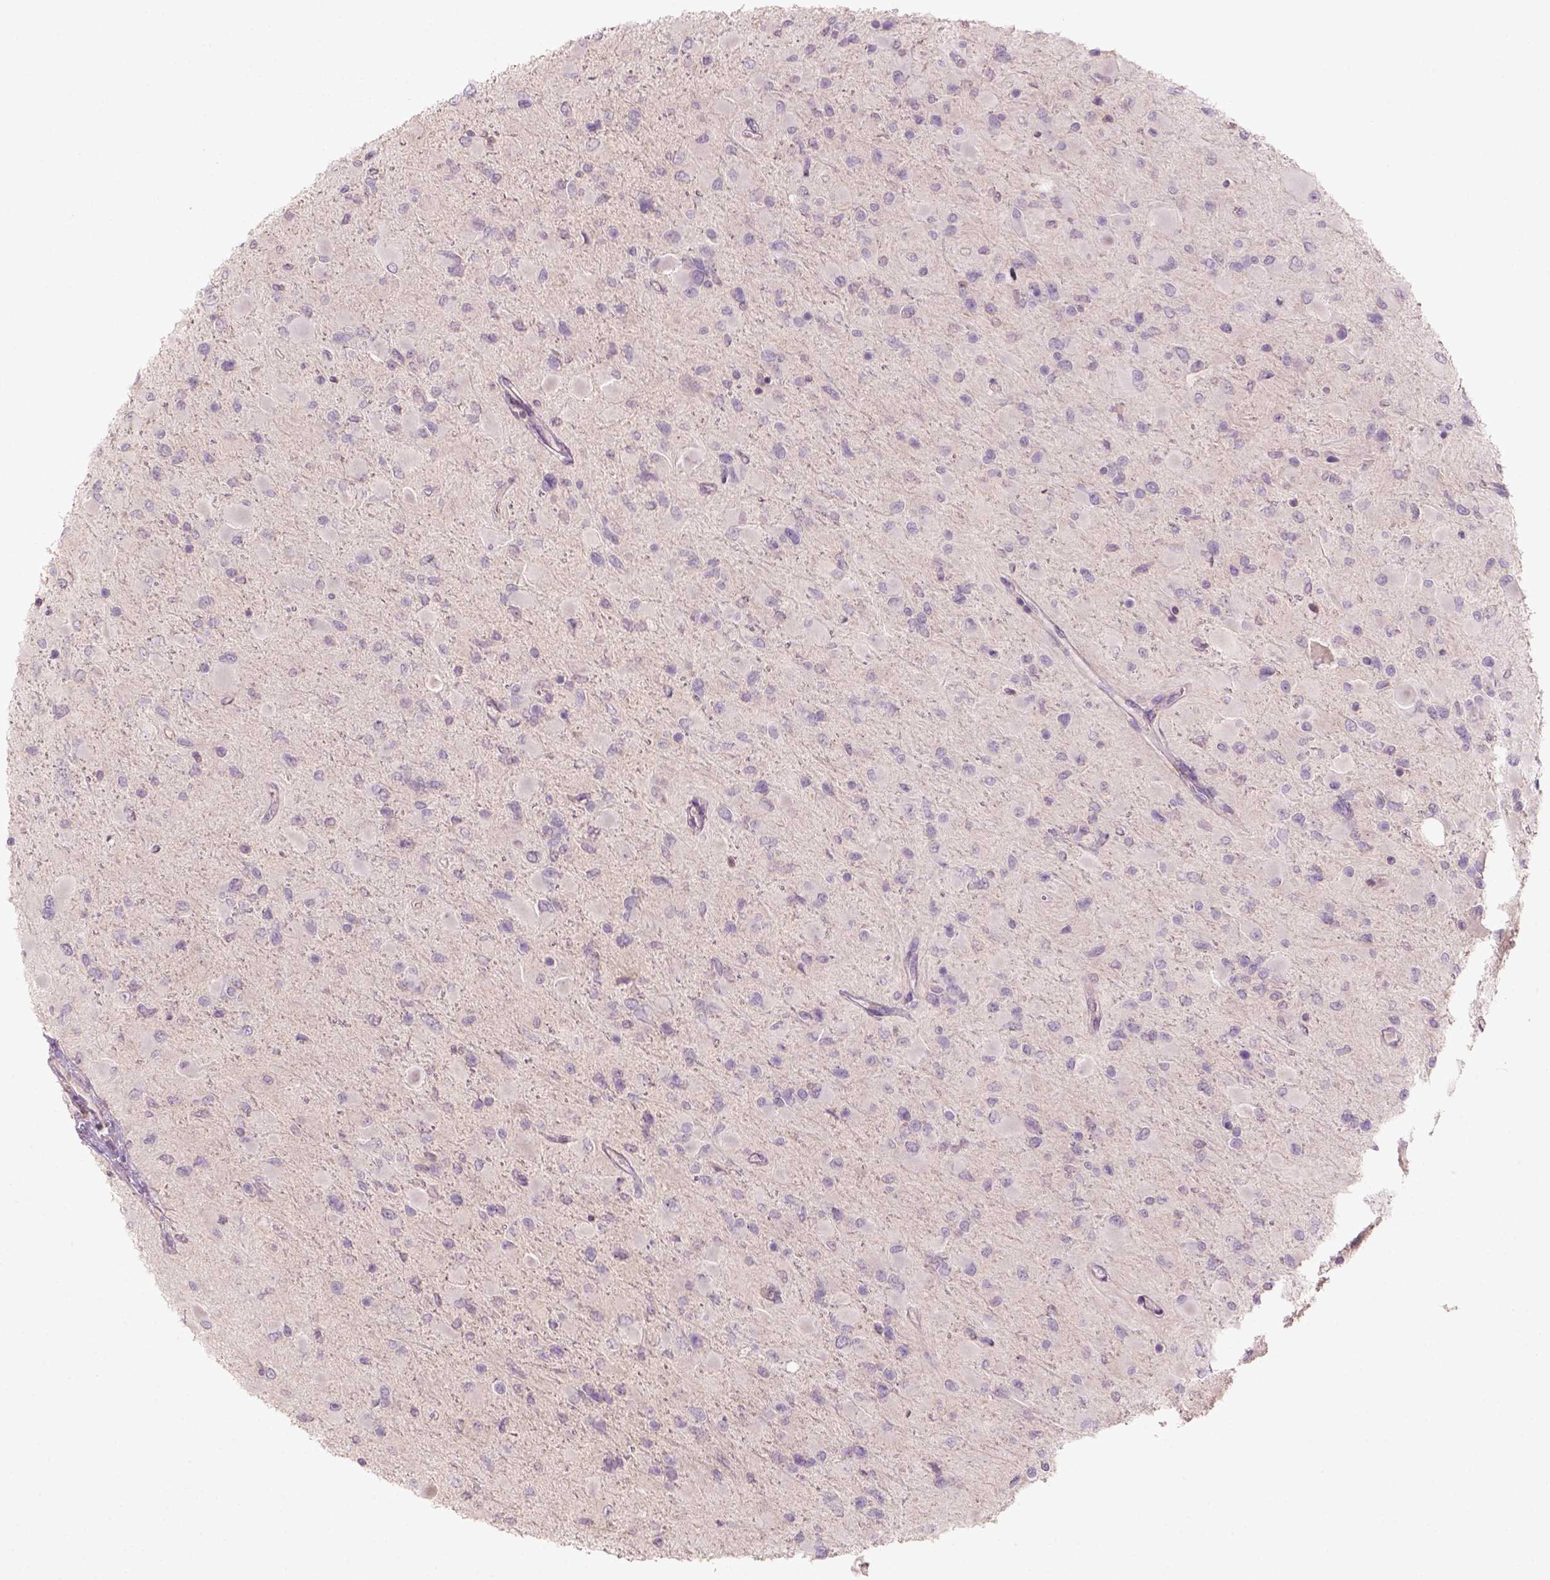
{"staining": {"intensity": "negative", "quantity": "none", "location": "none"}, "tissue": "glioma", "cell_type": "Tumor cells", "image_type": "cancer", "snomed": [{"axis": "morphology", "description": "Glioma, malignant, High grade"}, {"axis": "topography", "description": "Cerebral cortex"}], "caption": "Immunohistochemistry histopathology image of neoplastic tissue: human glioma stained with DAB demonstrates no significant protein expression in tumor cells.", "gene": "AQP9", "patient": {"sex": "female", "age": 36}}